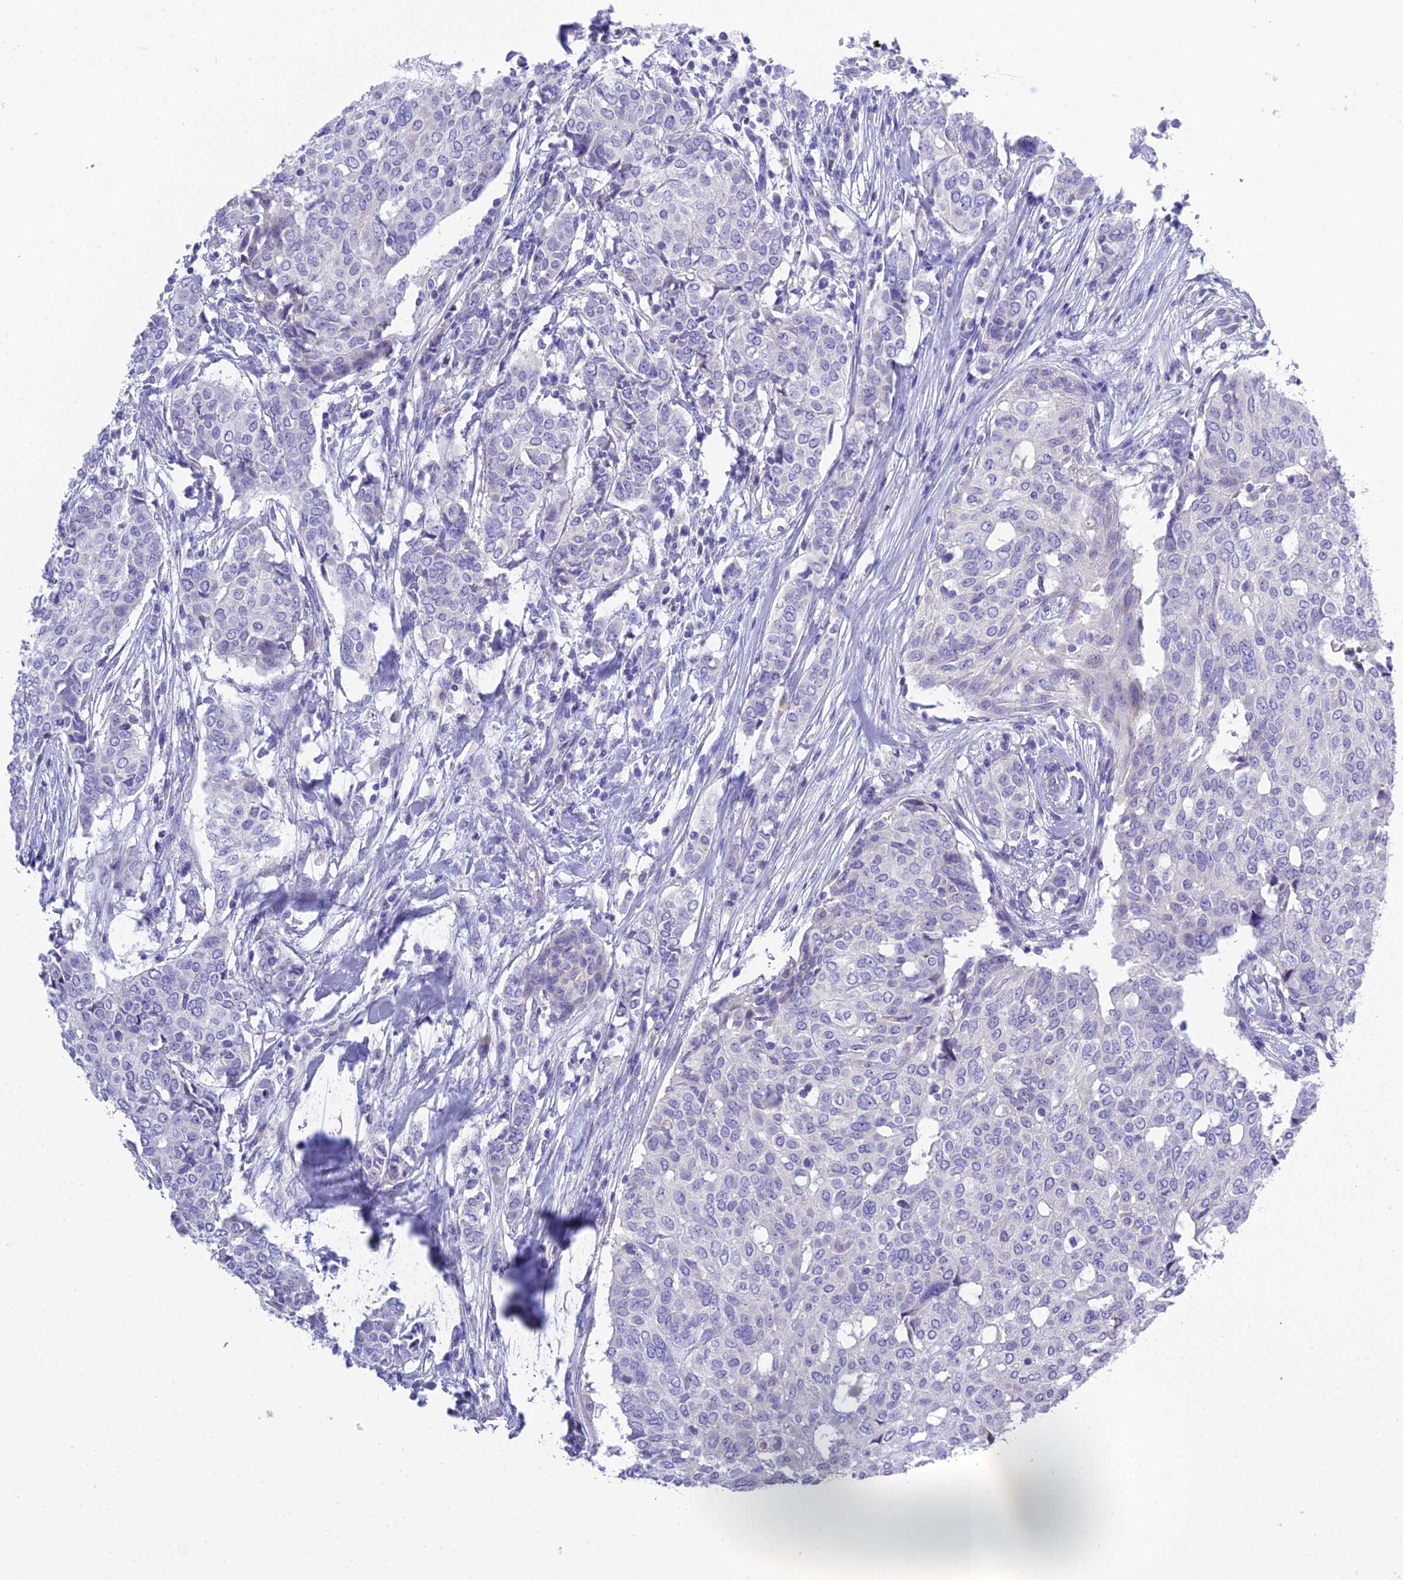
{"staining": {"intensity": "negative", "quantity": "none", "location": "none"}, "tissue": "breast cancer", "cell_type": "Tumor cells", "image_type": "cancer", "snomed": [{"axis": "morphology", "description": "Lobular carcinoma"}, {"axis": "topography", "description": "Breast"}], "caption": "Immunohistochemistry (IHC) of breast cancer shows no staining in tumor cells.", "gene": "KIAA0408", "patient": {"sex": "female", "age": 51}}